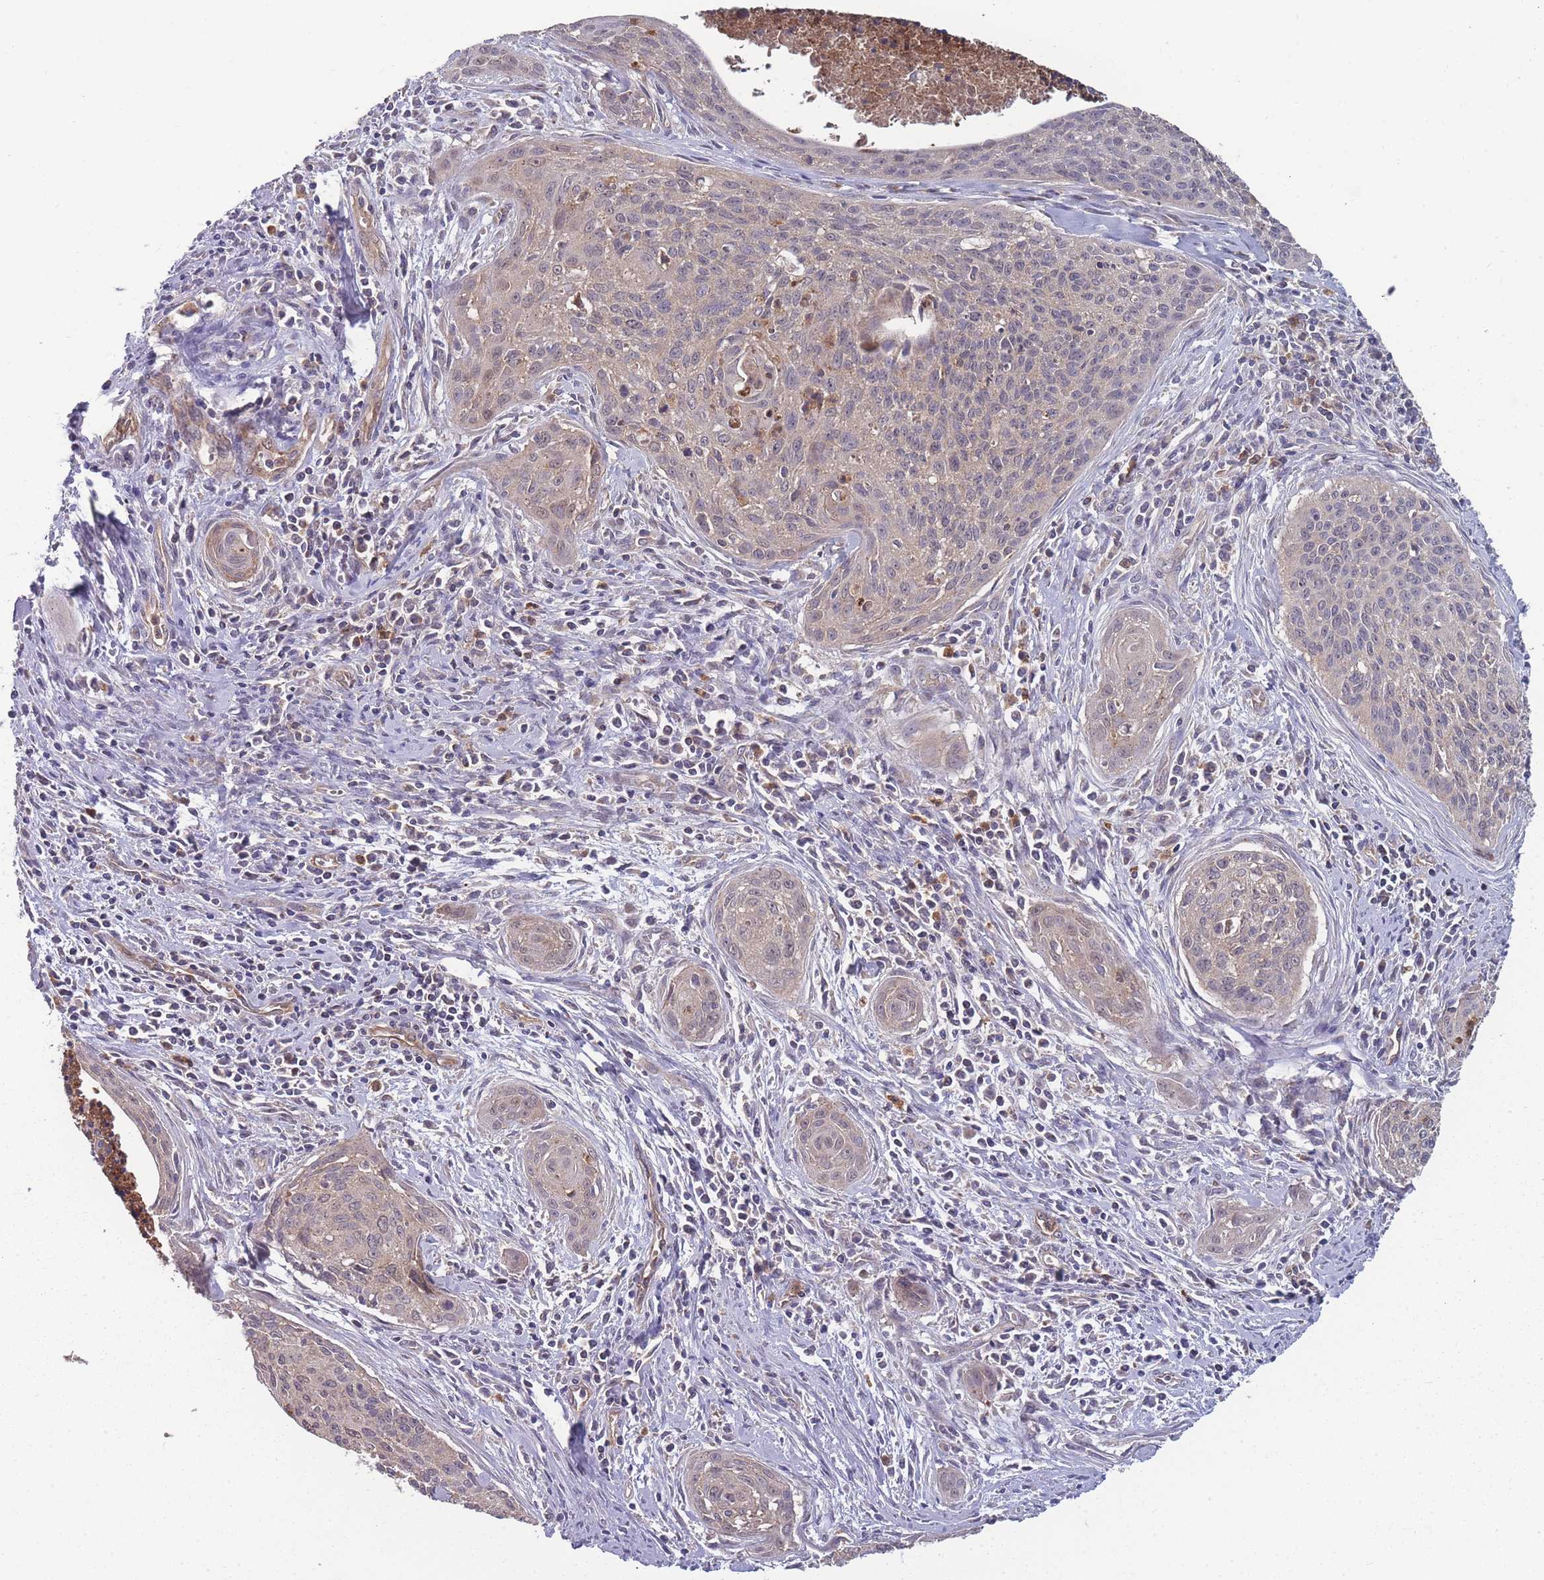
{"staining": {"intensity": "negative", "quantity": "none", "location": "none"}, "tissue": "cervical cancer", "cell_type": "Tumor cells", "image_type": "cancer", "snomed": [{"axis": "morphology", "description": "Squamous cell carcinoma, NOS"}, {"axis": "topography", "description": "Cervix"}], "caption": "A high-resolution image shows immunohistochemistry (IHC) staining of cervical cancer (squamous cell carcinoma), which exhibits no significant expression in tumor cells.", "gene": "SLC35B4", "patient": {"sex": "female", "age": 55}}